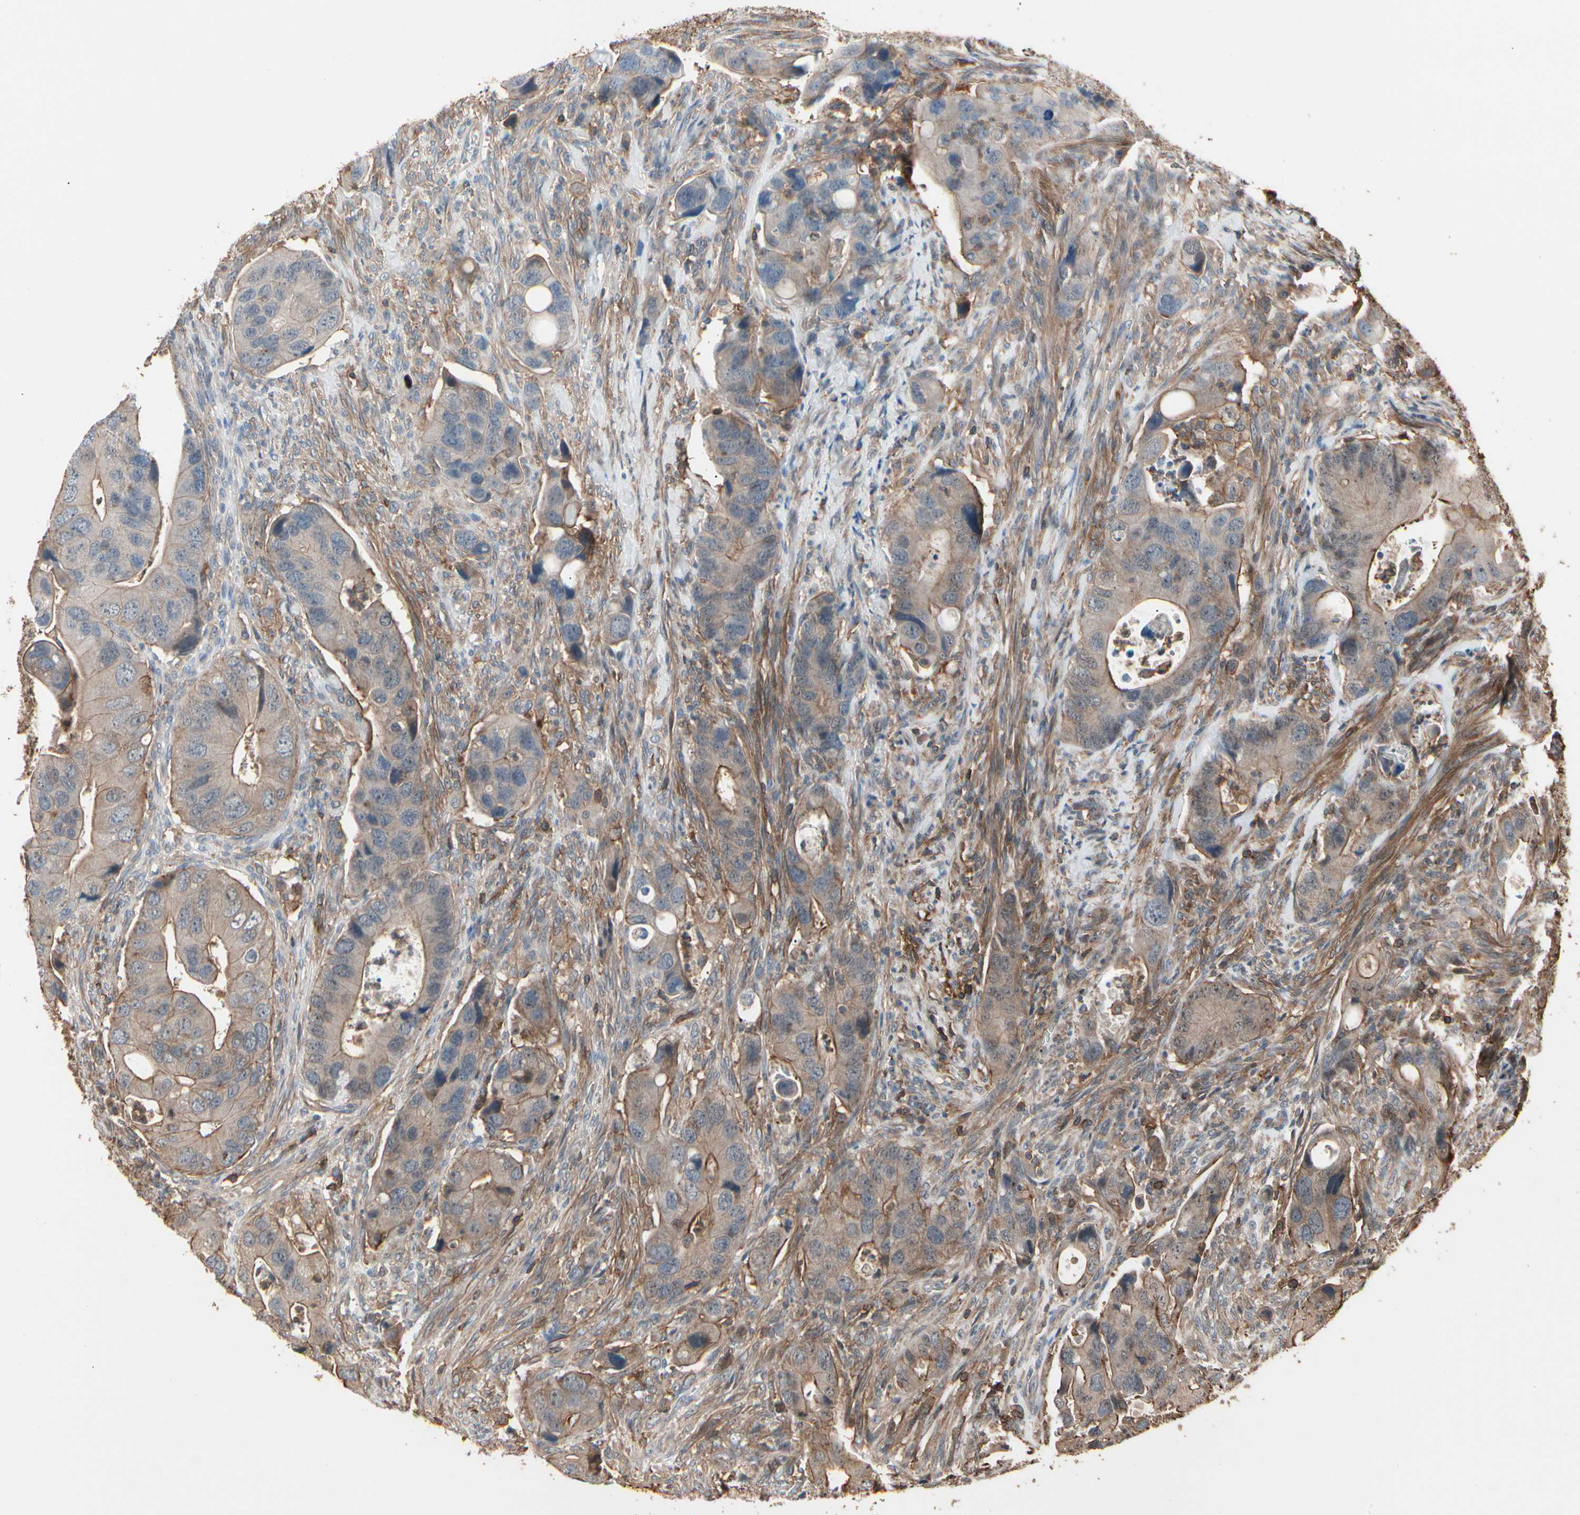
{"staining": {"intensity": "weak", "quantity": ">75%", "location": "cytoplasmic/membranous"}, "tissue": "colorectal cancer", "cell_type": "Tumor cells", "image_type": "cancer", "snomed": [{"axis": "morphology", "description": "Adenocarcinoma, NOS"}, {"axis": "topography", "description": "Rectum"}], "caption": "Immunohistochemistry image of neoplastic tissue: human colorectal cancer stained using IHC reveals low levels of weak protein expression localized specifically in the cytoplasmic/membranous of tumor cells, appearing as a cytoplasmic/membranous brown color.", "gene": "MAPK13", "patient": {"sex": "female", "age": 57}}